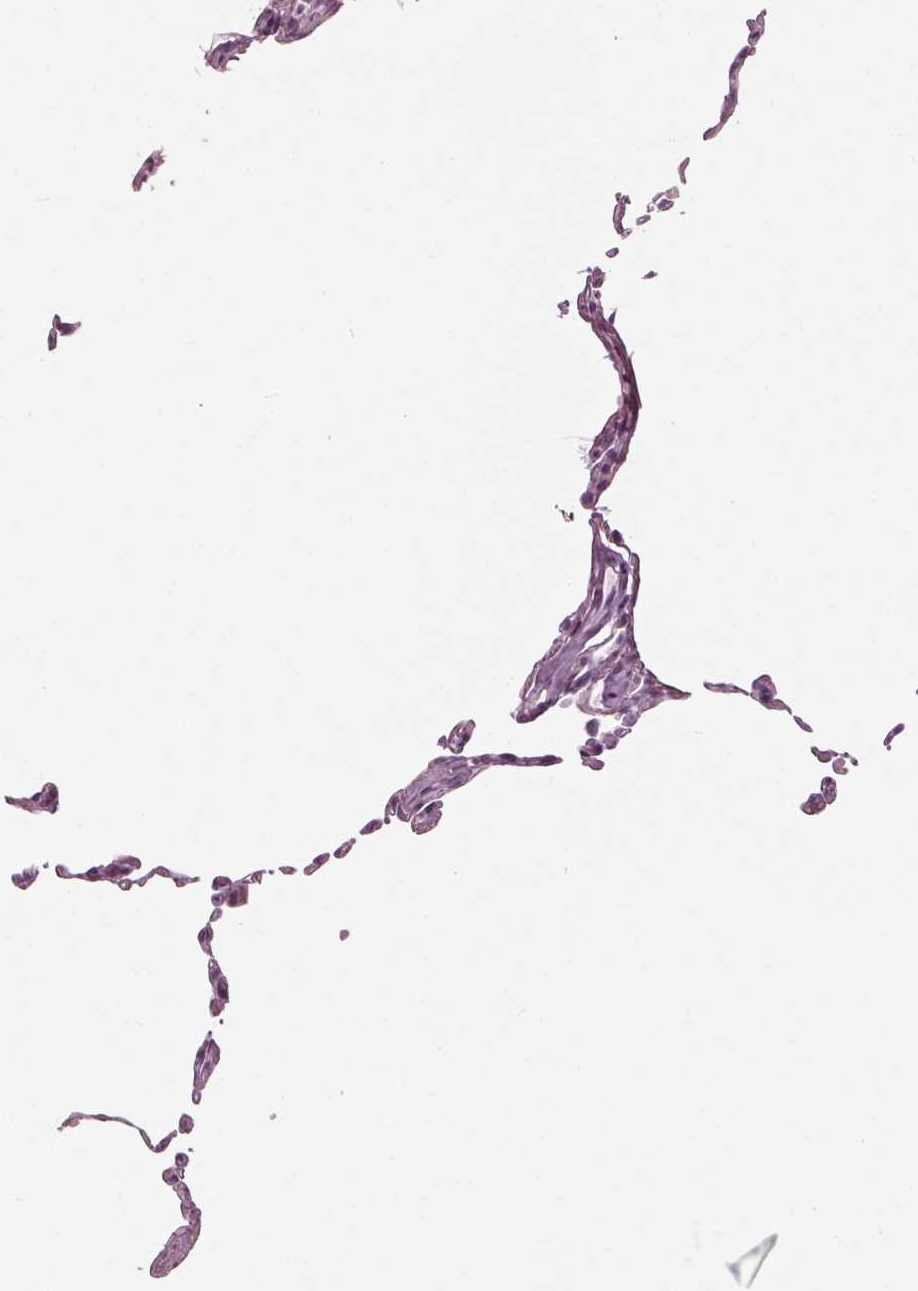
{"staining": {"intensity": "negative", "quantity": "none", "location": "none"}, "tissue": "lung", "cell_type": "Alveolar cells", "image_type": "normal", "snomed": [{"axis": "morphology", "description": "Normal tissue, NOS"}, {"axis": "topography", "description": "Lung"}], "caption": "A micrograph of human lung is negative for staining in alveolar cells. (DAB (3,3'-diaminobenzidine) immunohistochemistry (IHC) with hematoxylin counter stain).", "gene": "KRT28", "patient": {"sex": "female", "age": 57}}